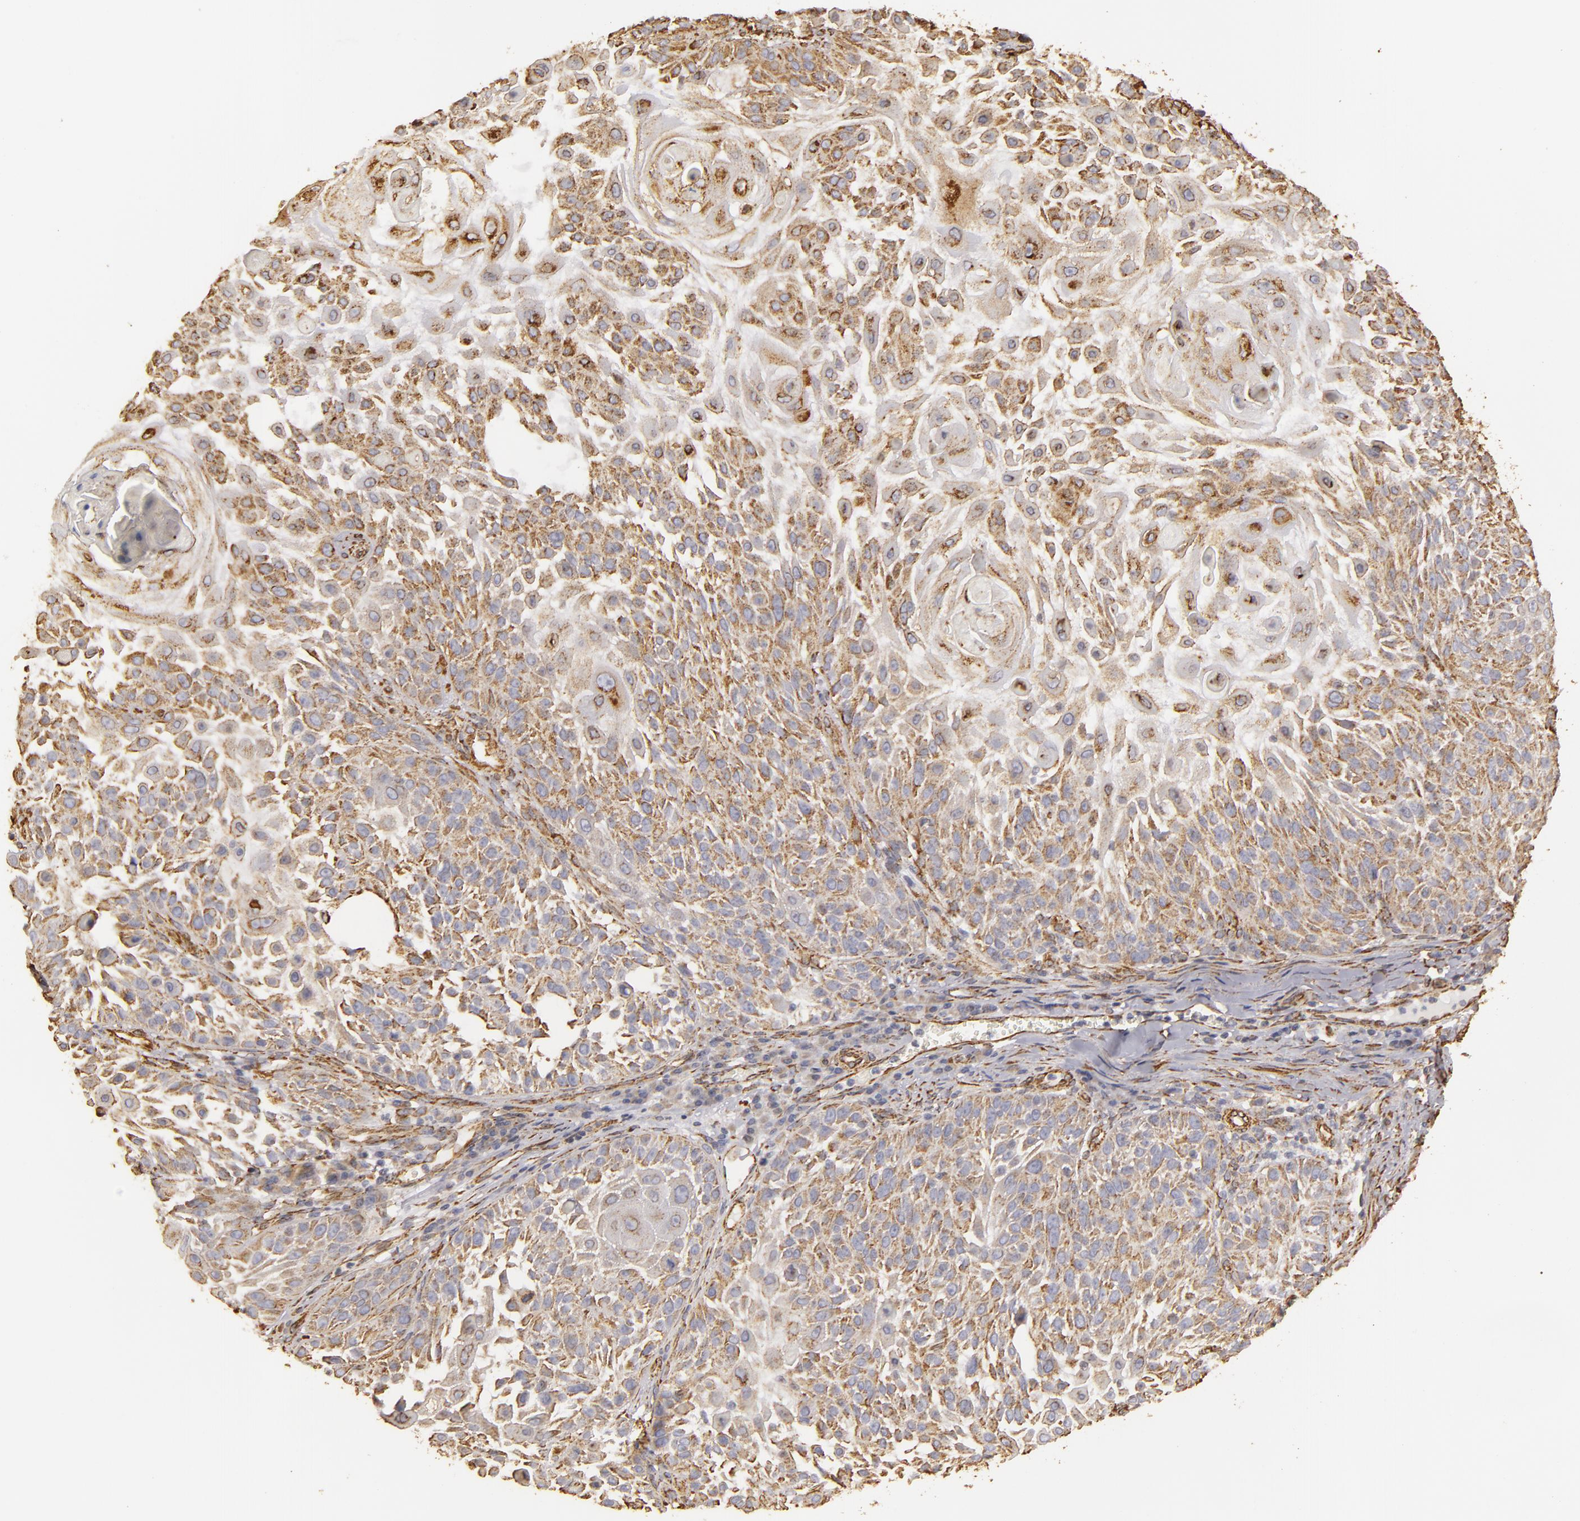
{"staining": {"intensity": "moderate", "quantity": ">75%", "location": "cytoplasmic/membranous"}, "tissue": "skin cancer", "cell_type": "Tumor cells", "image_type": "cancer", "snomed": [{"axis": "morphology", "description": "Squamous cell carcinoma, NOS"}, {"axis": "topography", "description": "Skin"}], "caption": "Immunohistochemistry image of neoplastic tissue: skin cancer stained using immunohistochemistry exhibits medium levels of moderate protein expression localized specifically in the cytoplasmic/membranous of tumor cells, appearing as a cytoplasmic/membranous brown color.", "gene": "CYB5R3", "patient": {"sex": "female", "age": 89}}